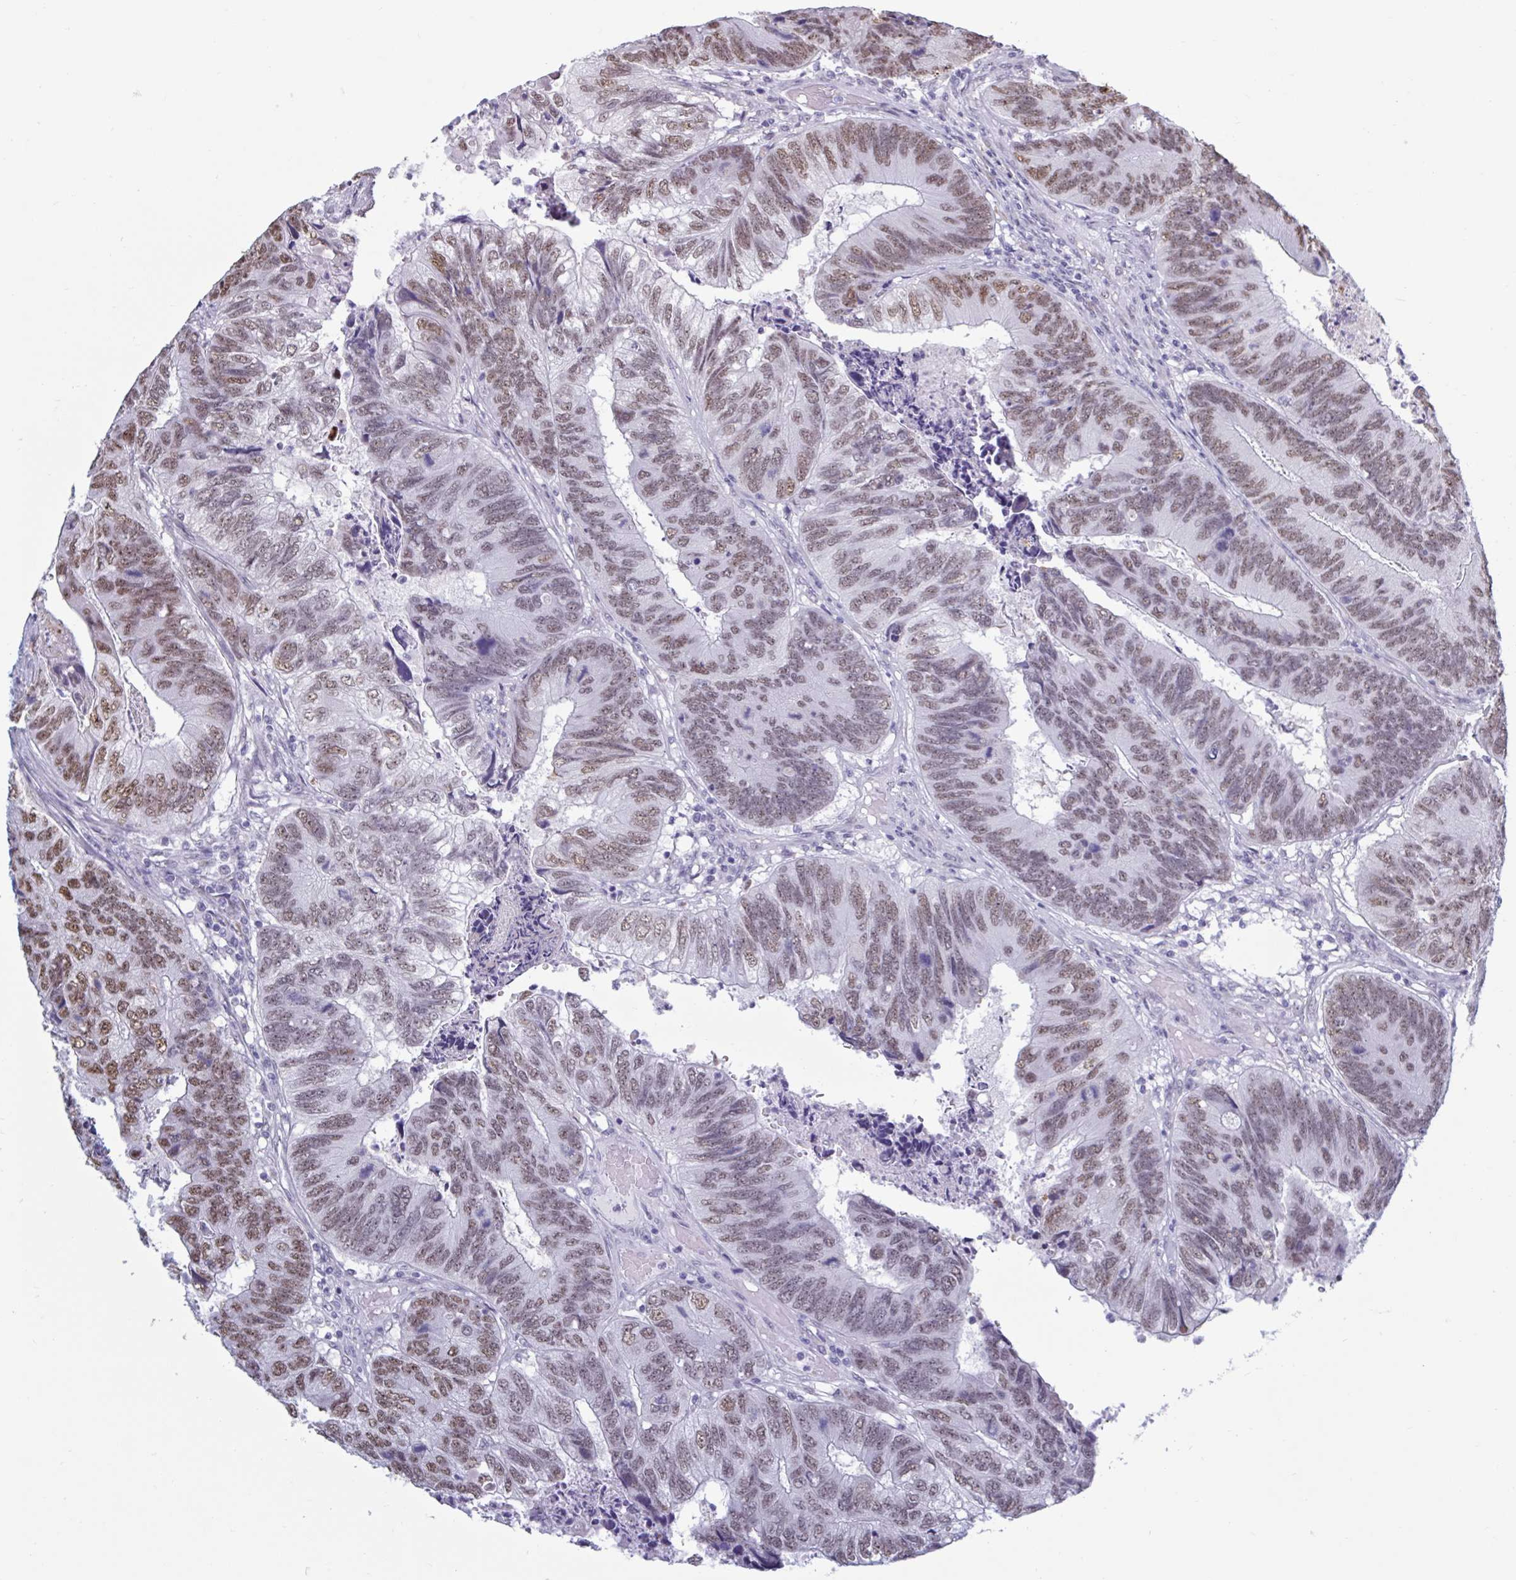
{"staining": {"intensity": "moderate", "quantity": ">75%", "location": "nuclear"}, "tissue": "colorectal cancer", "cell_type": "Tumor cells", "image_type": "cancer", "snomed": [{"axis": "morphology", "description": "Adenocarcinoma, NOS"}, {"axis": "topography", "description": "Colon"}], "caption": "A brown stain labels moderate nuclear staining of a protein in colorectal cancer (adenocarcinoma) tumor cells.", "gene": "MSMB", "patient": {"sex": "female", "age": 67}}